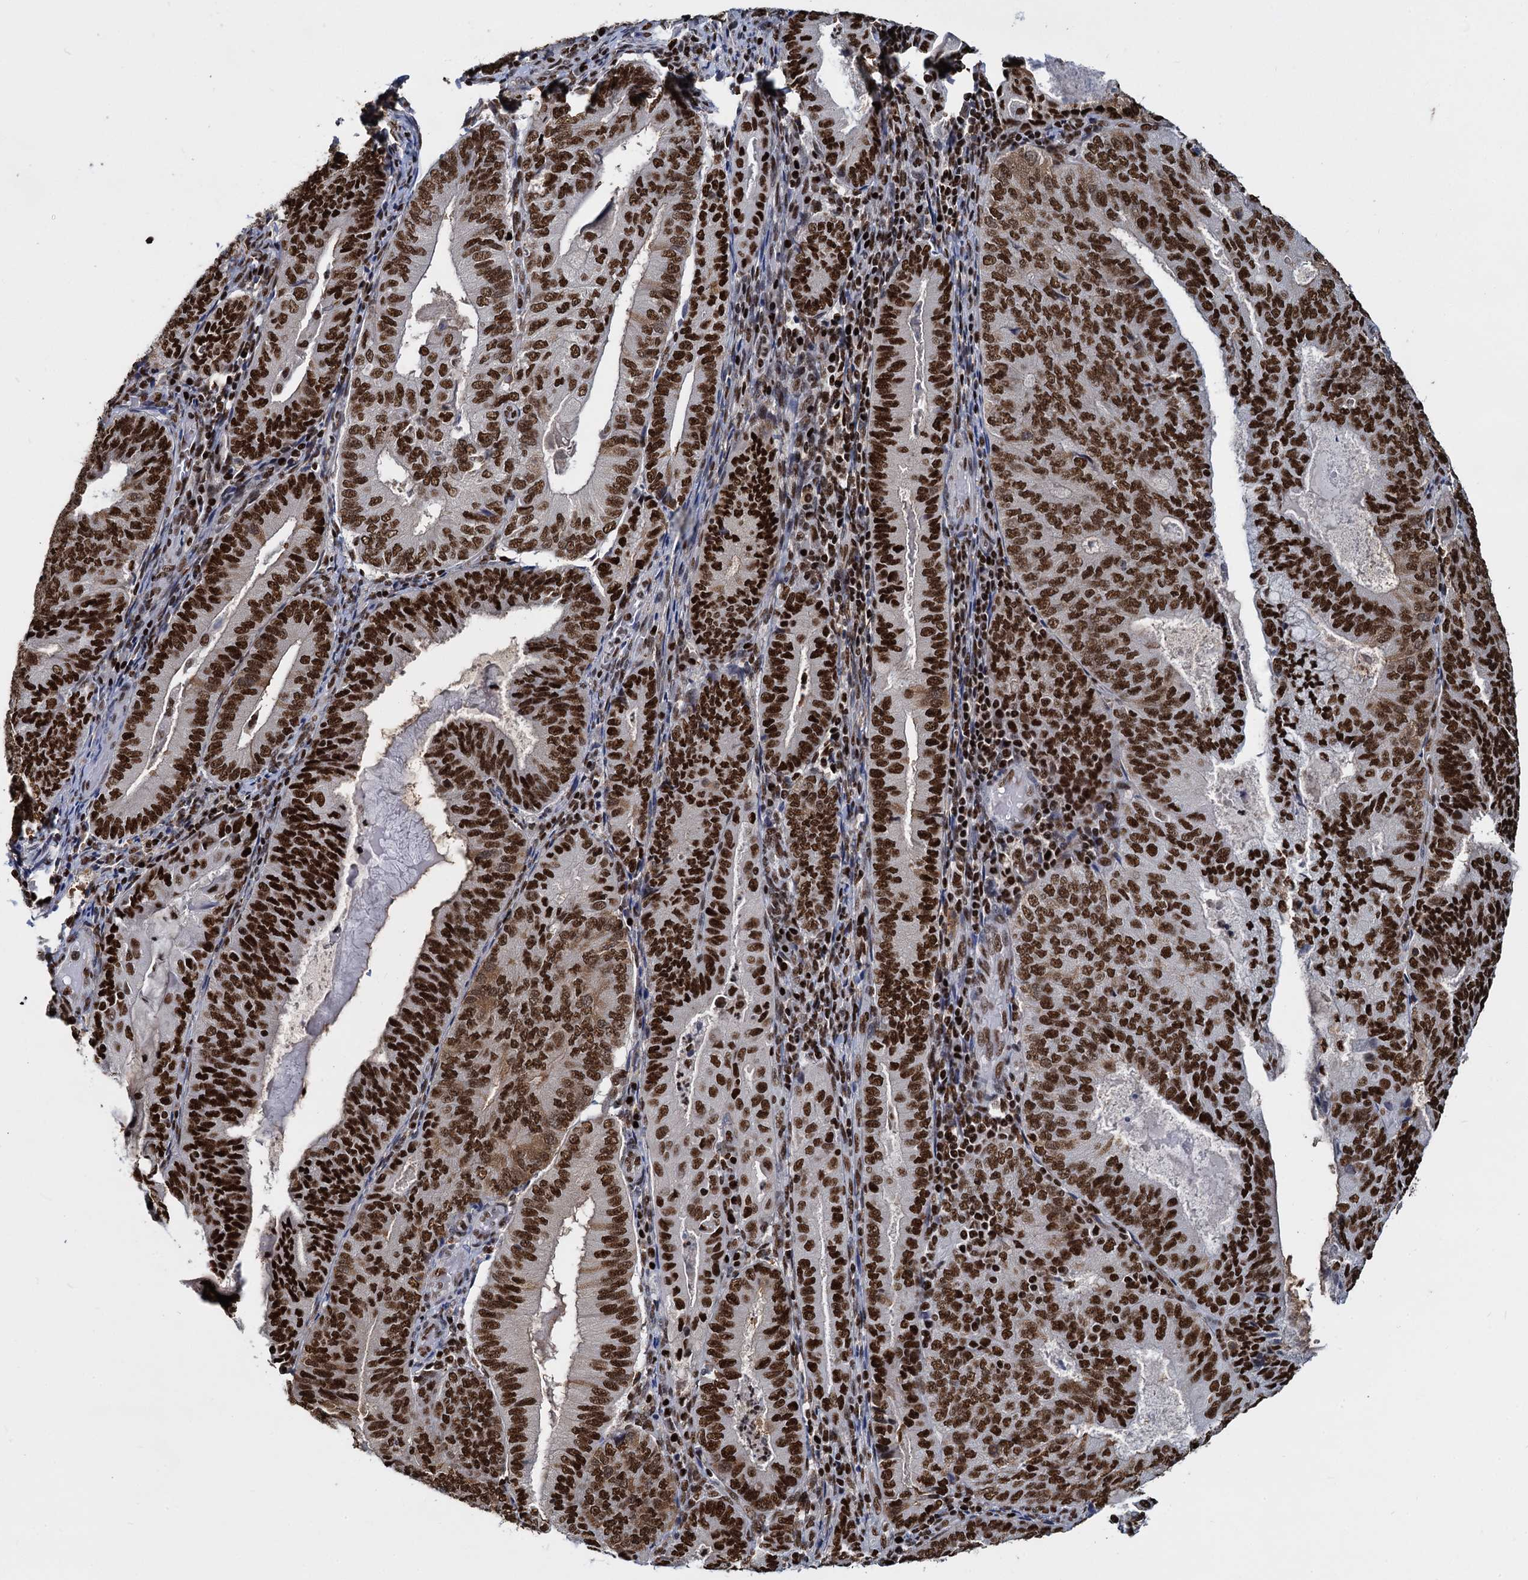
{"staining": {"intensity": "strong", "quantity": ">75%", "location": "nuclear"}, "tissue": "endometrial cancer", "cell_type": "Tumor cells", "image_type": "cancer", "snomed": [{"axis": "morphology", "description": "Adenocarcinoma, NOS"}, {"axis": "topography", "description": "Endometrium"}], "caption": "About >75% of tumor cells in endometrial cancer (adenocarcinoma) exhibit strong nuclear protein staining as visualized by brown immunohistochemical staining.", "gene": "DCPS", "patient": {"sex": "female", "age": 81}}